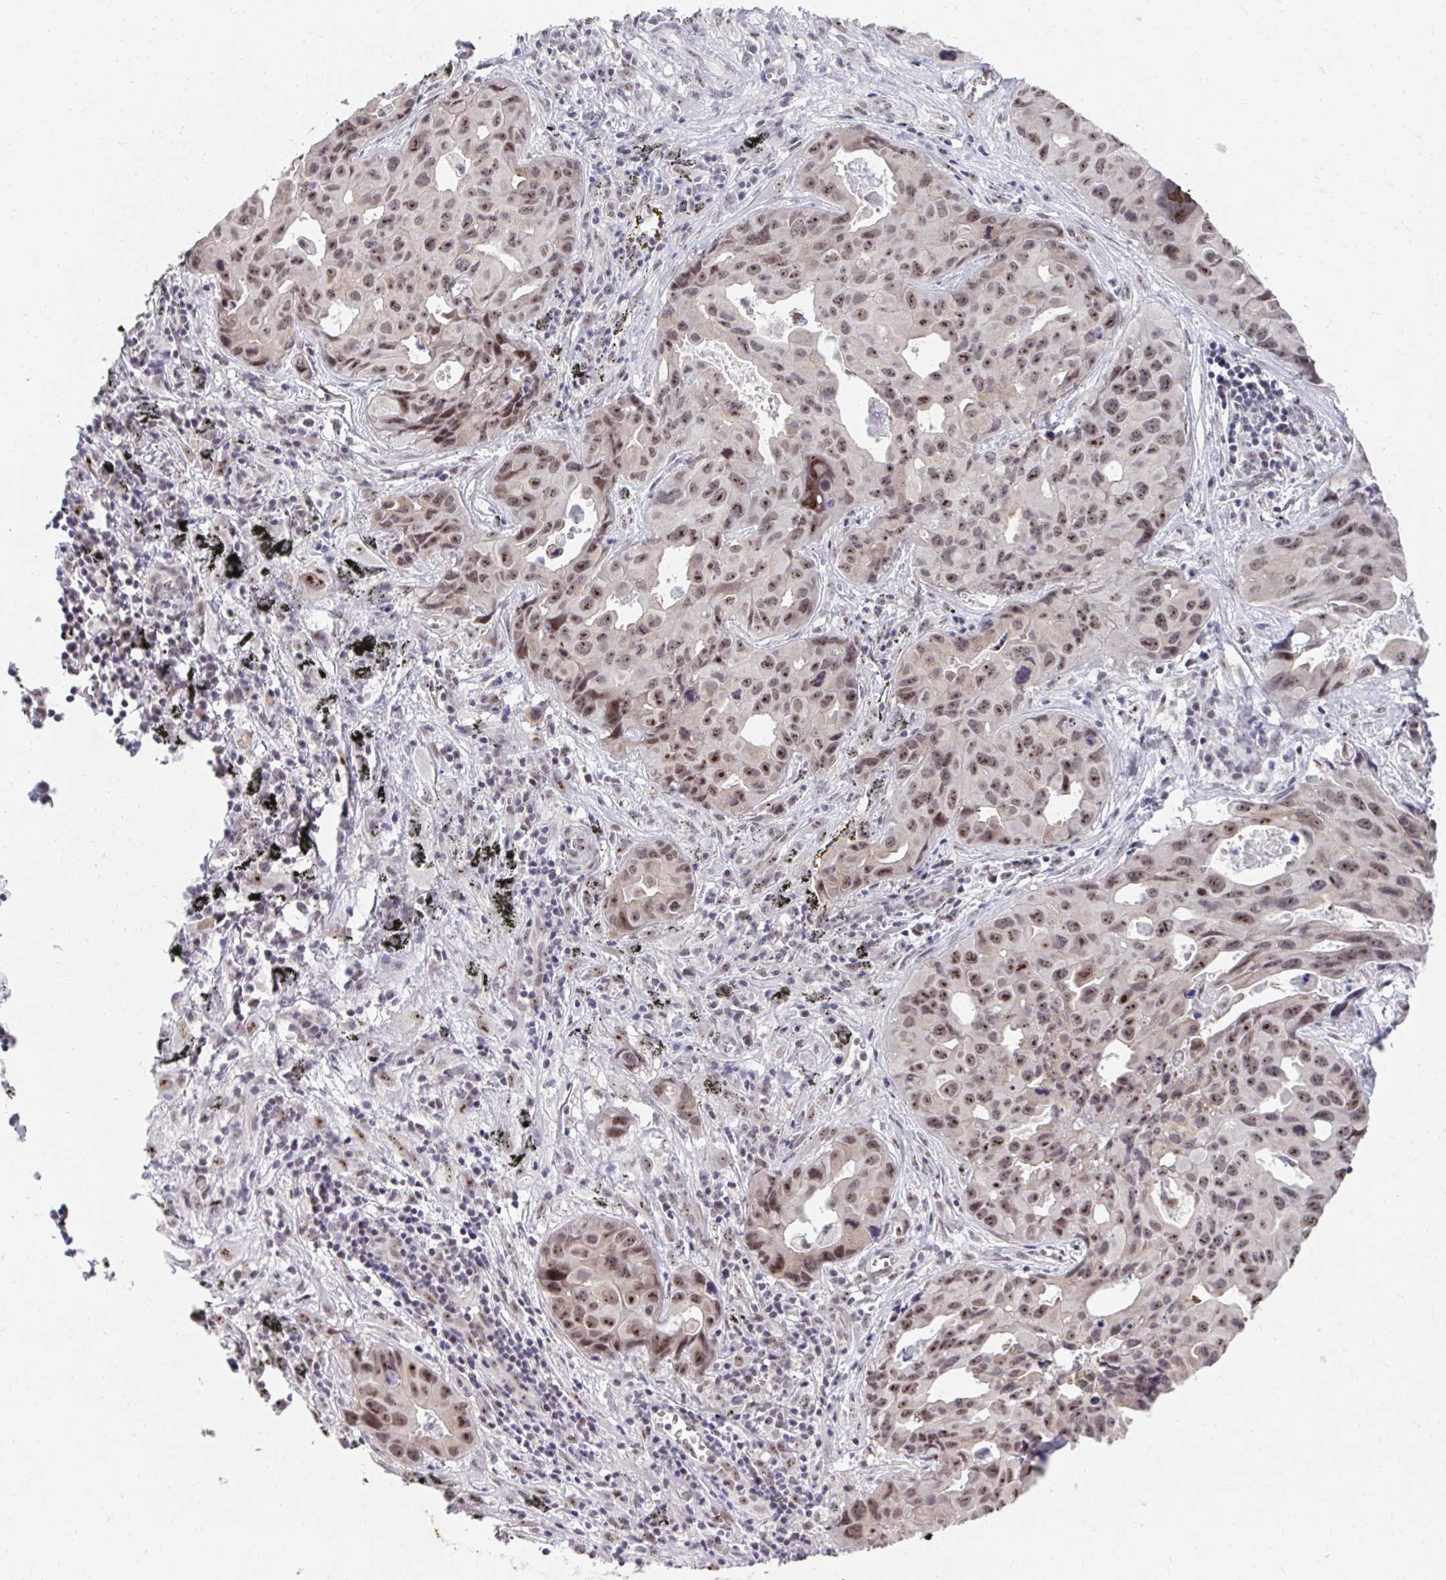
{"staining": {"intensity": "moderate", "quantity": ">75%", "location": "nuclear"}, "tissue": "lung cancer", "cell_type": "Tumor cells", "image_type": "cancer", "snomed": [{"axis": "morphology", "description": "Adenocarcinoma, NOS"}, {"axis": "topography", "description": "Lymph node"}, {"axis": "topography", "description": "Lung"}], "caption": "Immunohistochemical staining of lung cancer demonstrates moderate nuclear protein expression in approximately >75% of tumor cells.", "gene": "HIRA", "patient": {"sex": "male", "age": 64}}